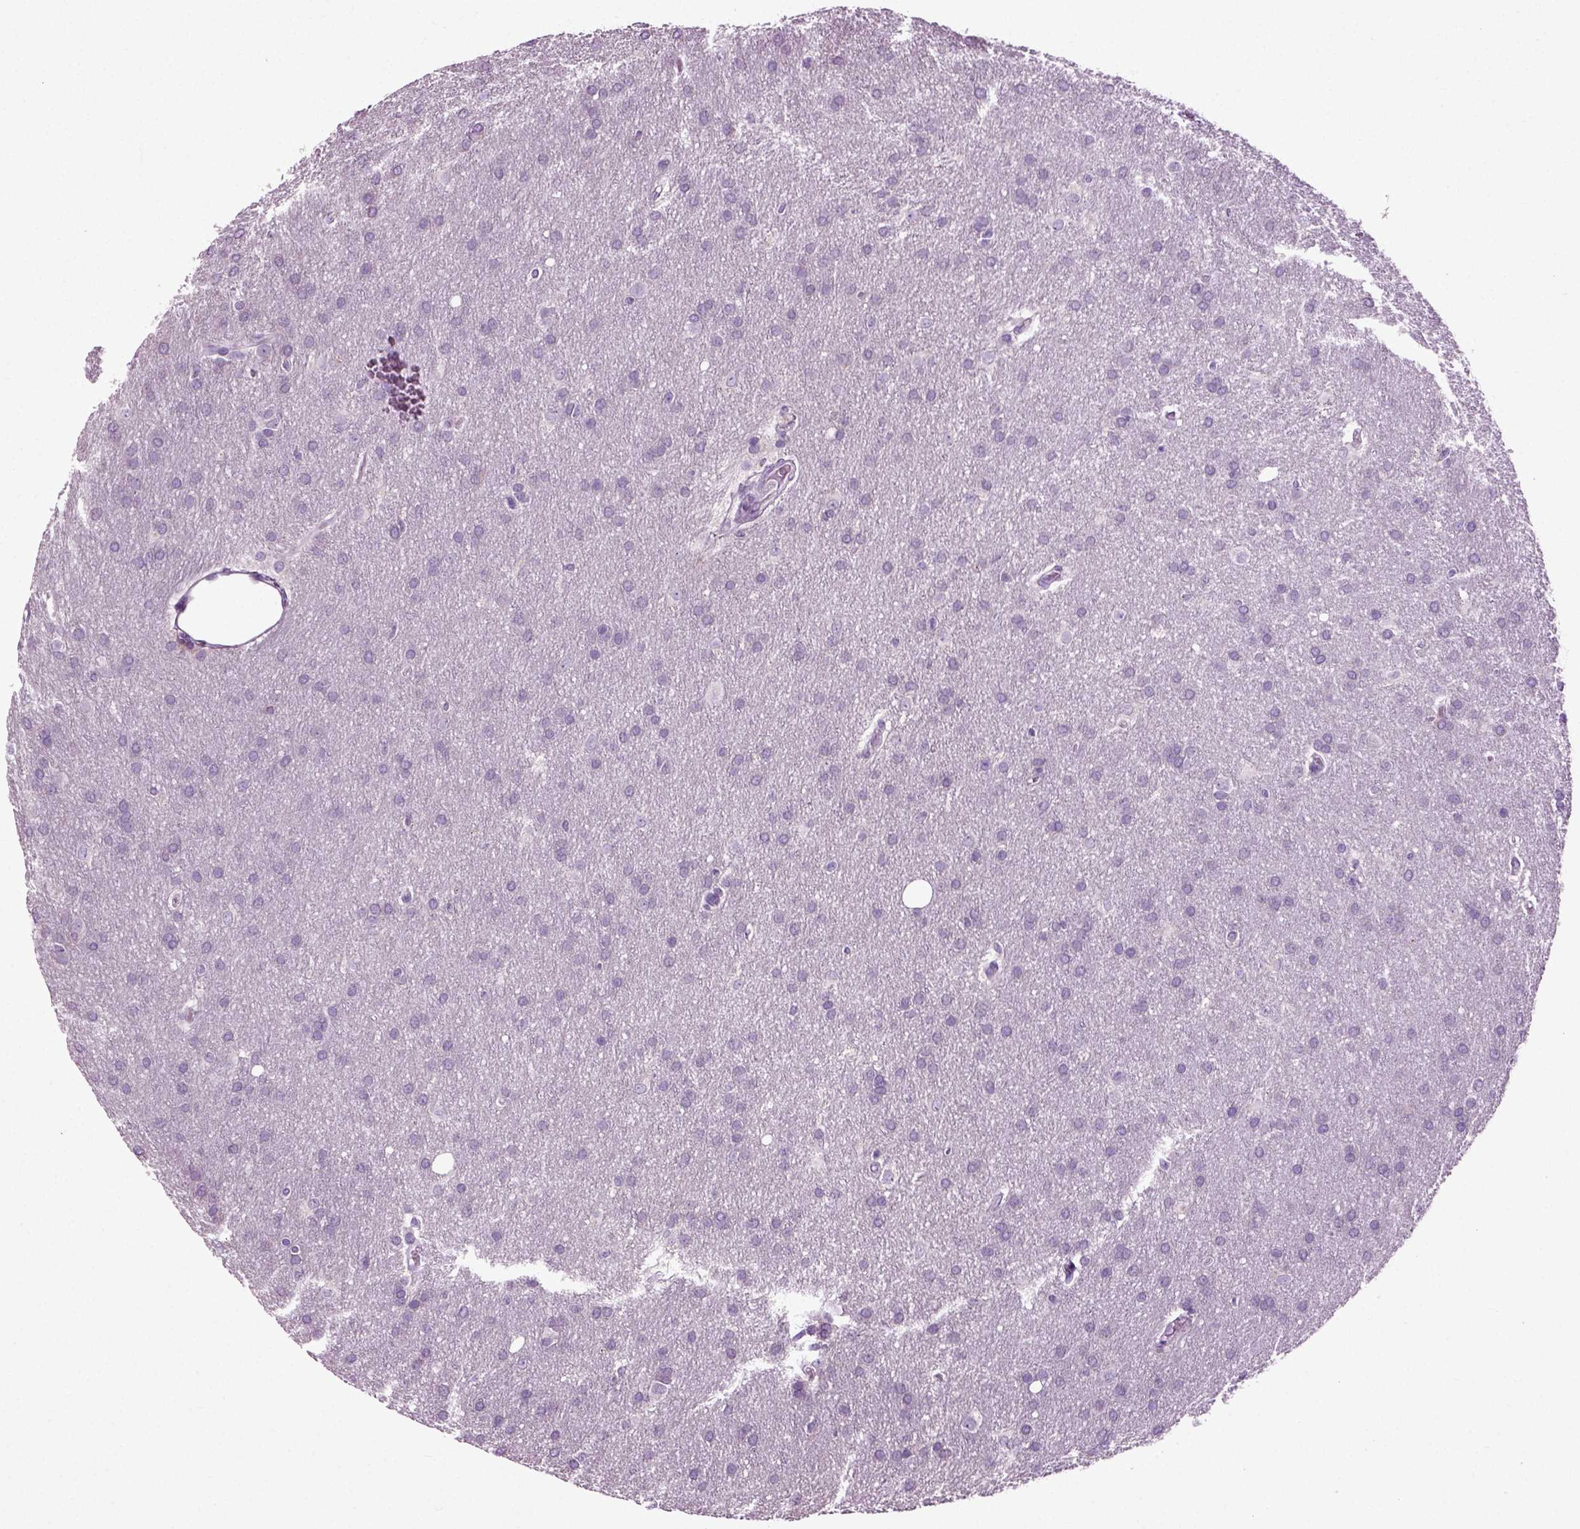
{"staining": {"intensity": "negative", "quantity": "none", "location": "none"}, "tissue": "glioma", "cell_type": "Tumor cells", "image_type": "cancer", "snomed": [{"axis": "morphology", "description": "Glioma, malignant, Low grade"}, {"axis": "topography", "description": "Brain"}], "caption": "Immunohistochemistry (IHC) micrograph of neoplastic tissue: malignant glioma (low-grade) stained with DAB (3,3'-diaminobenzidine) shows no significant protein positivity in tumor cells.", "gene": "DNAH10", "patient": {"sex": "female", "age": 32}}